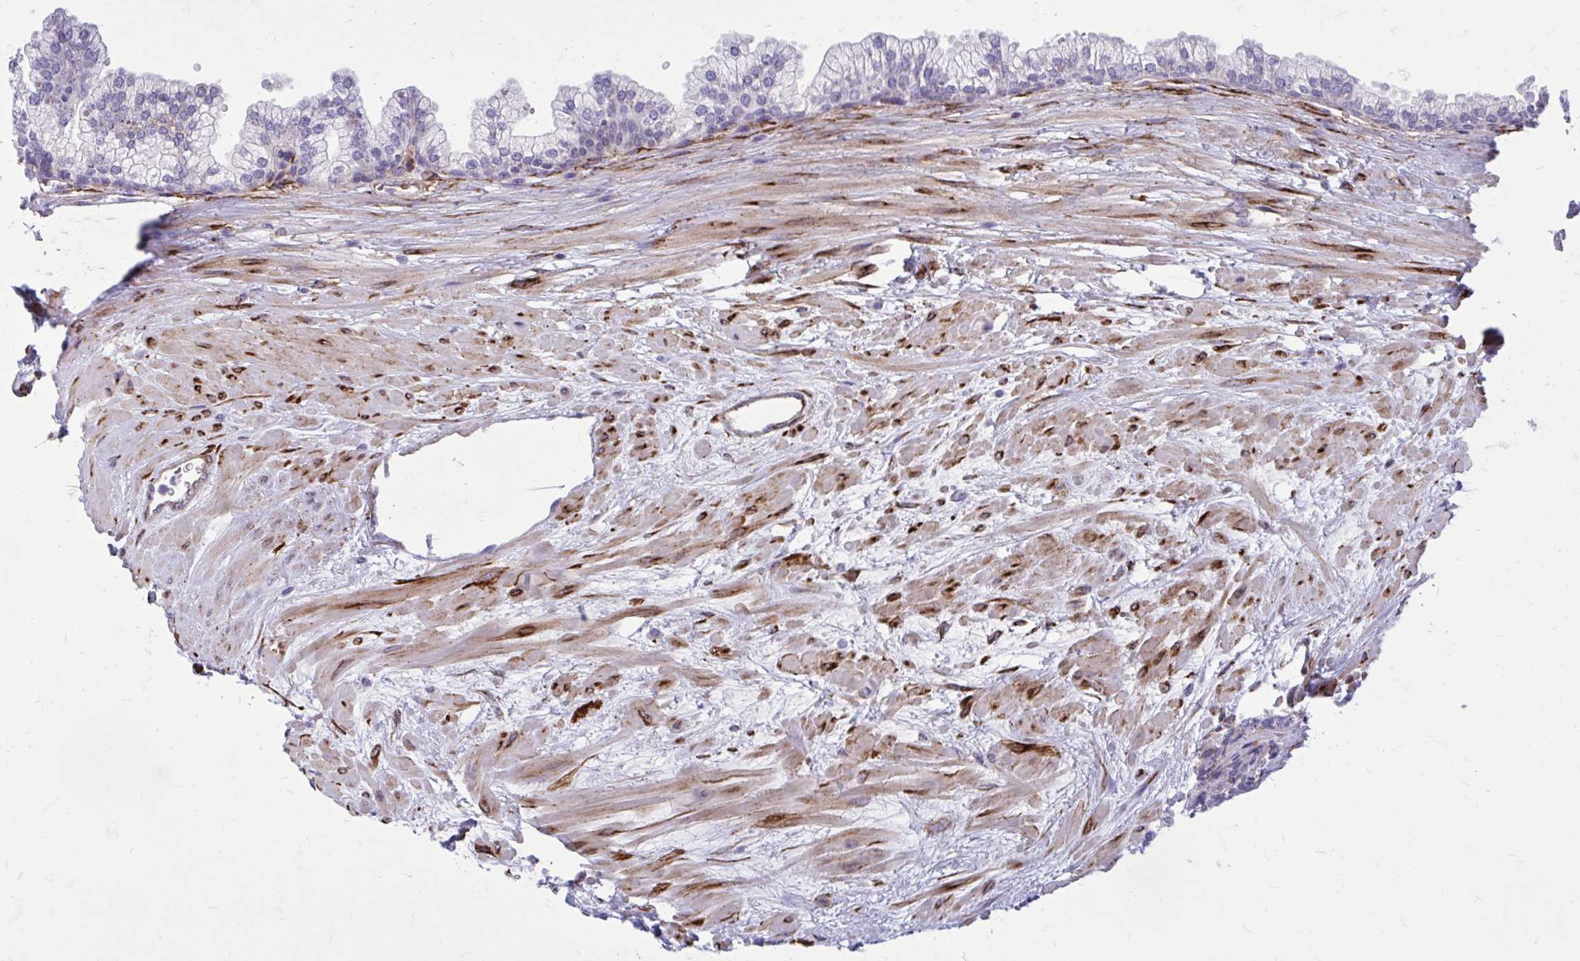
{"staining": {"intensity": "weak", "quantity": "25%-75%", "location": "cytoplasmic/membranous"}, "tissue": "prostate", "cell_type": "Glandular cells", "image_type": "normal", "snomed": [{"axis": "morphology", "description": "Normal tissue, NOS"}, {"axis": "topography", "description": "Prostate"}, {"axis": "topography", "description": "Peripheral nerve tissue"}], "caption": "High-magnification brightfield microscopy of benign prostate stained with DAB (brown) and counterstained with hematoxylin (blue). glandular cells exhibit weak cytoplasmic/membranous positivity is present in approximately25%-75% of cells. (Stains: DAB (3,3'-diaminobenzidine) in brown, nuclei in blue, Microscopy: brightfield microscopy at high magnification).", "gene": "BEND5", "patient": {"sex": "male", "age": 61}}